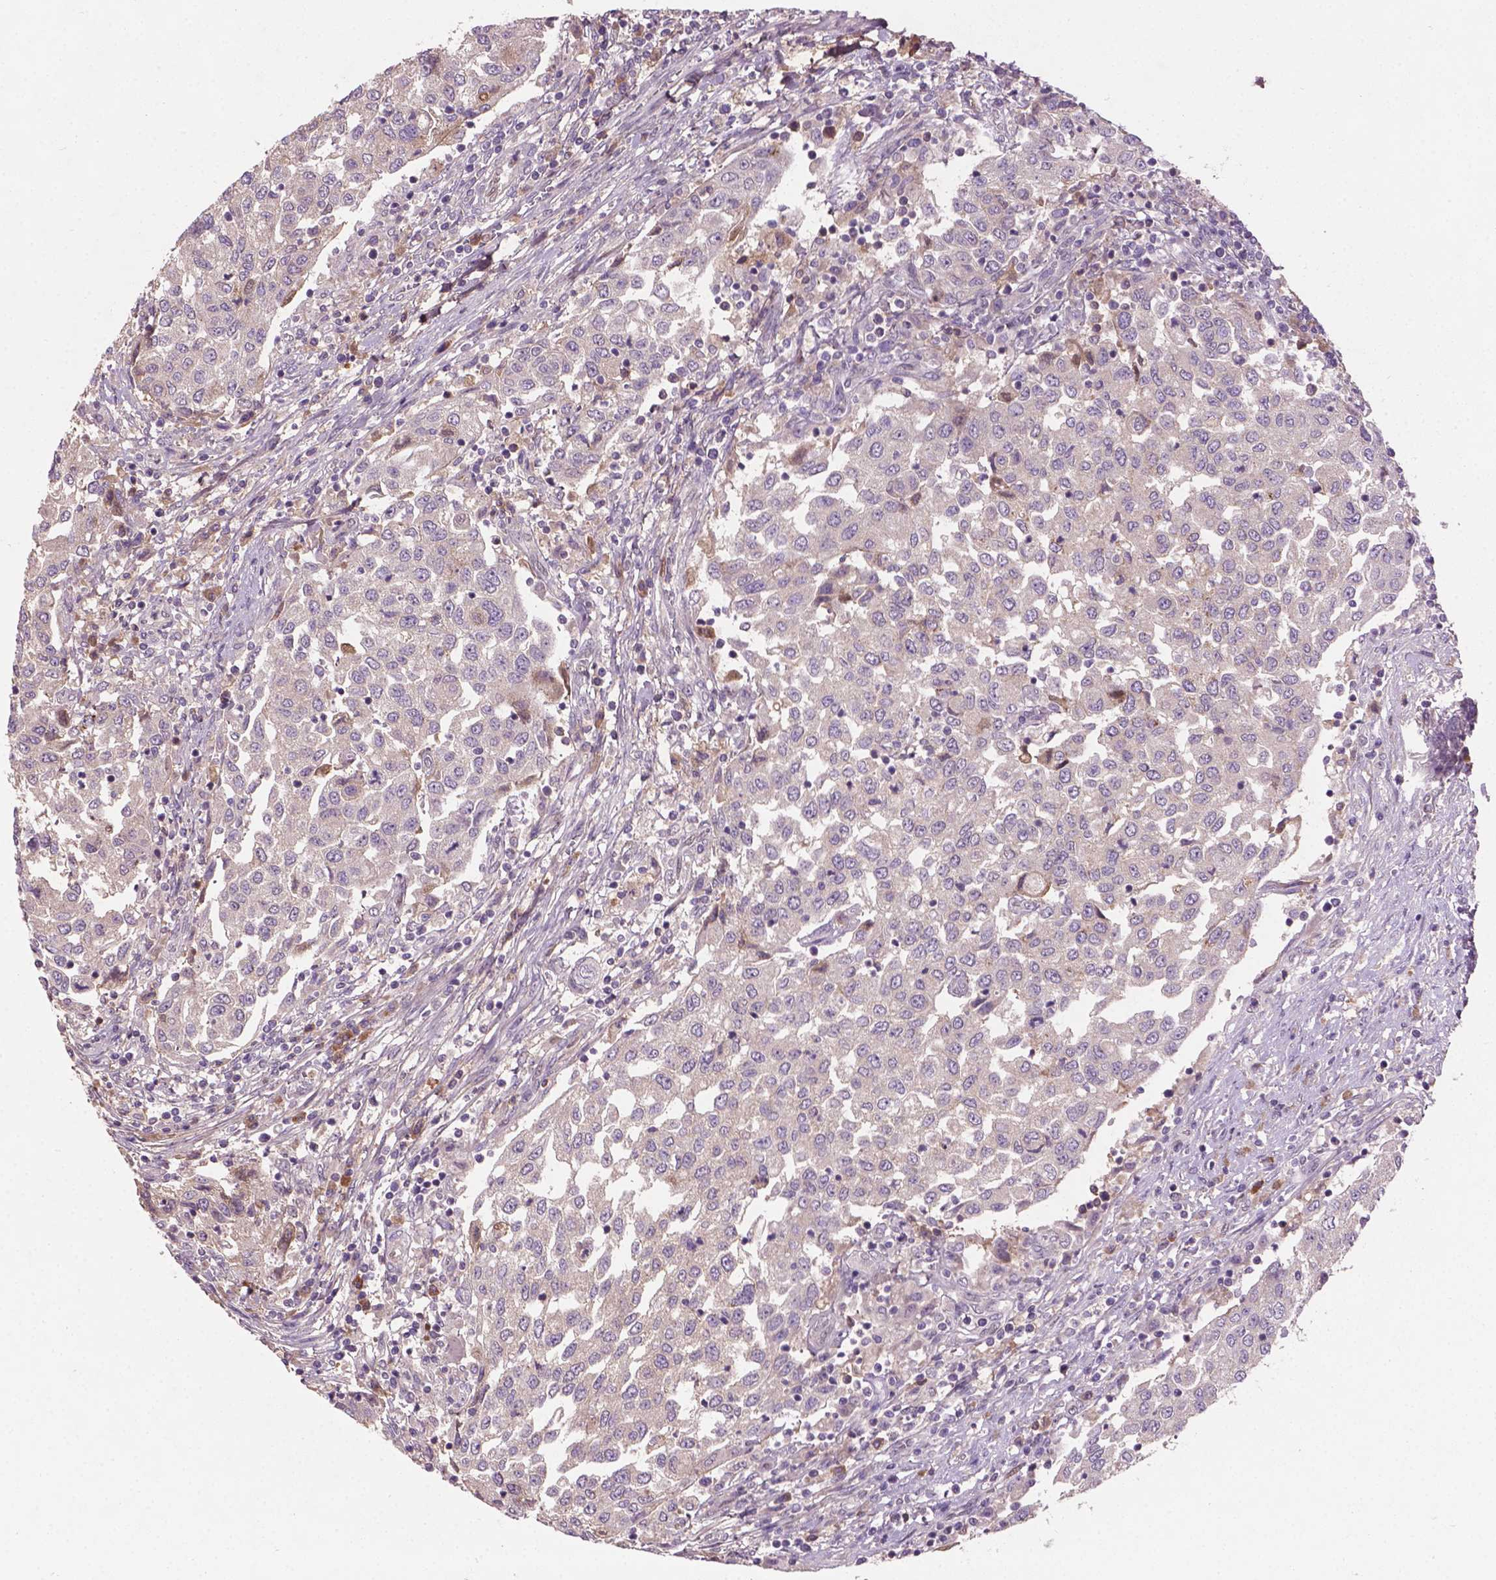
{"staining": {"intensity": "negative", "quantity": "none", "location": "none"}, "tissue": "urothelial cancer", "cell_type": "Tumor cells", "image_type": "cancer", "snomed": [{"axis": "morphology", "description": "Urothelial carcinoma, High grade"}, {"axis": "topography", "description": "Urinary bladder"}], "caption": "Micrograph shows no significant protein expression in tumor cells of urothelial carcinoma (high-grade).", "gene": "SOX17", "patient": {"sex": "female", "age": 78}}